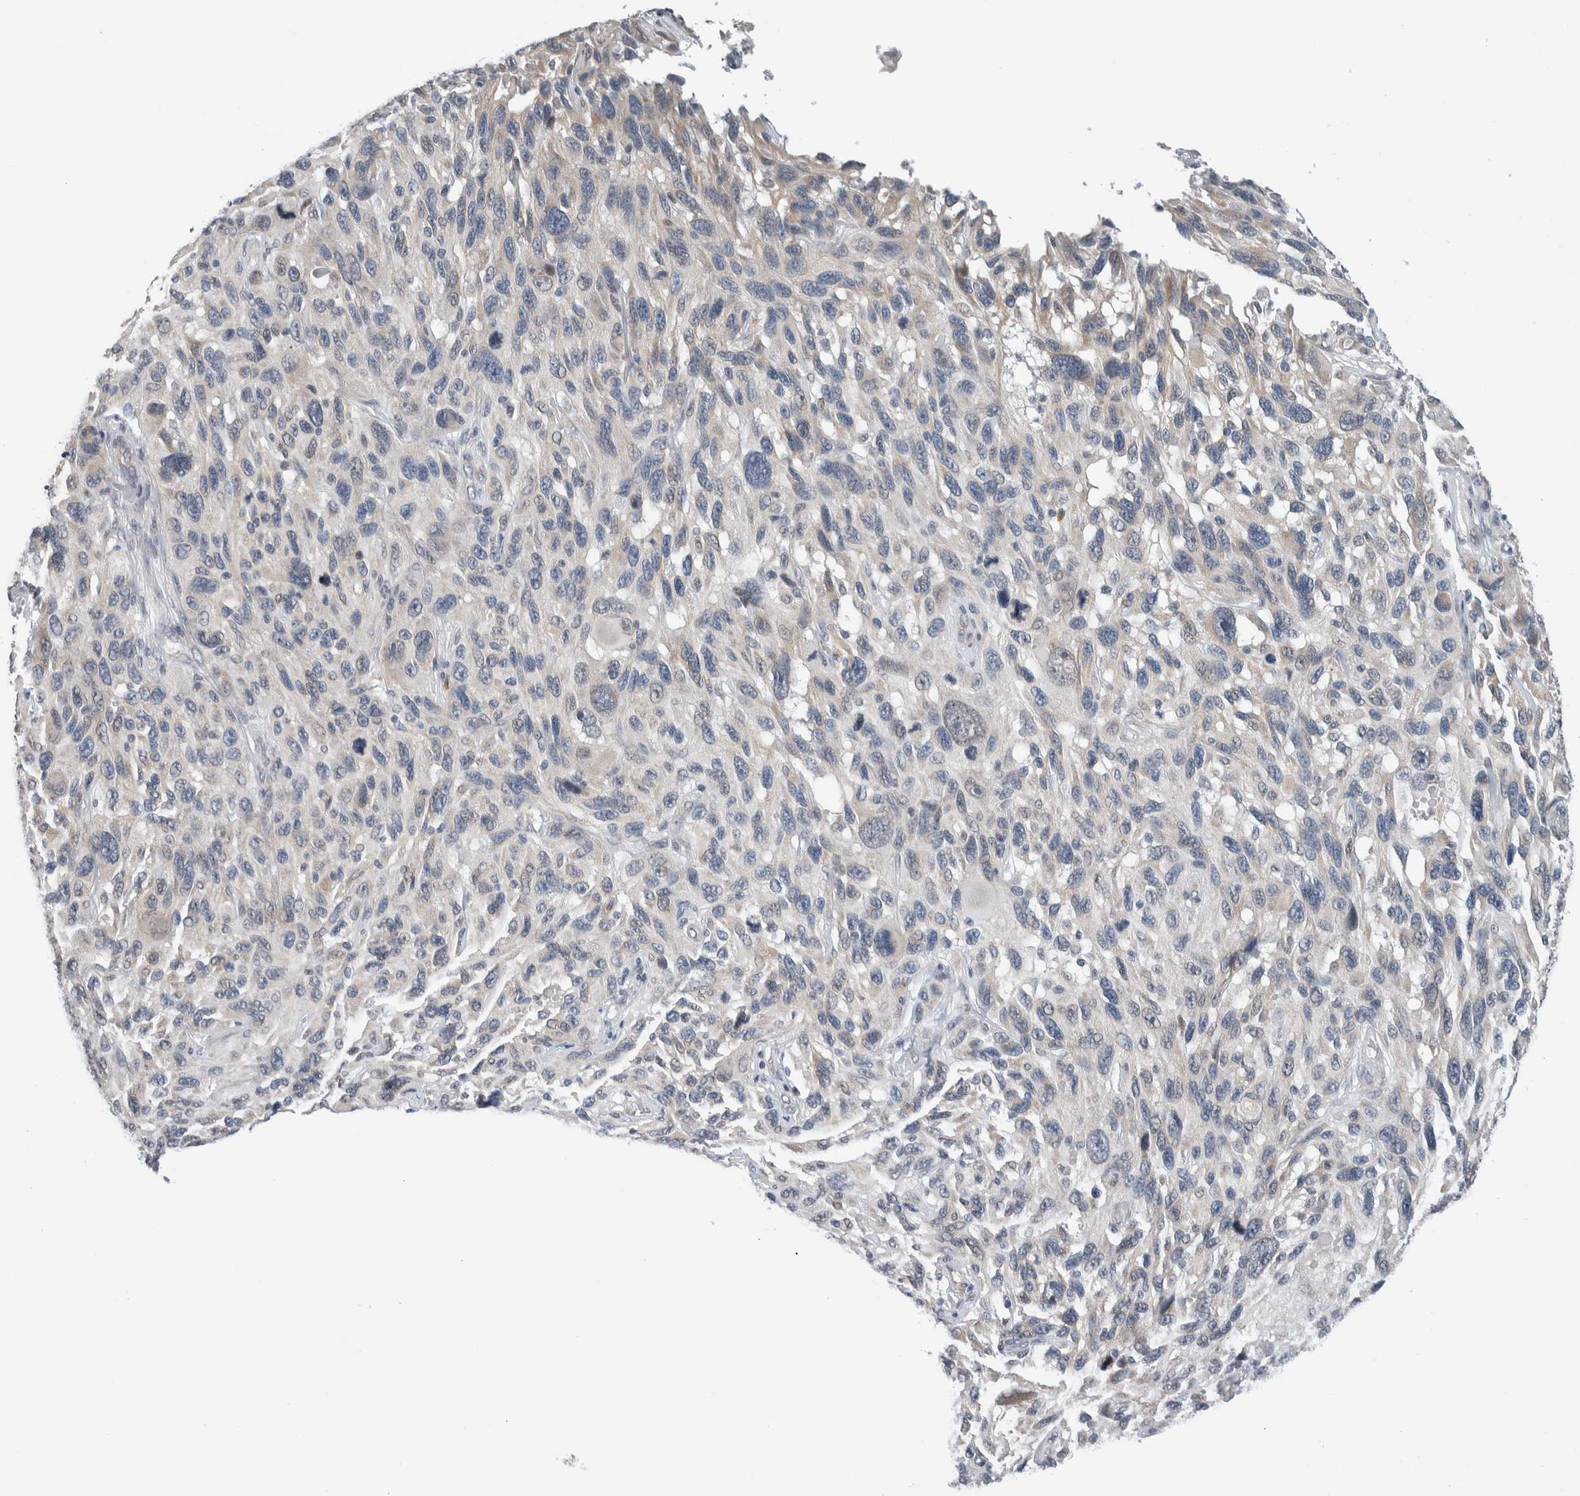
{"staining": {"intensity": "negative", "quantity": "none", "location": "none"}, "tissue": "melanoma", "cell_type": "Tumor cells", "image_type": "cancer", "snomed": [{"axis": "morphology", "description": "Malignant melanoma, NOS"}, {"axis": "topography", "description": "Skin"}], "caption": "The image shows no staining of tumor cells in melanoma.", "gene": "NEUROD1", "patient": {"sex": "male", "age": 53}}